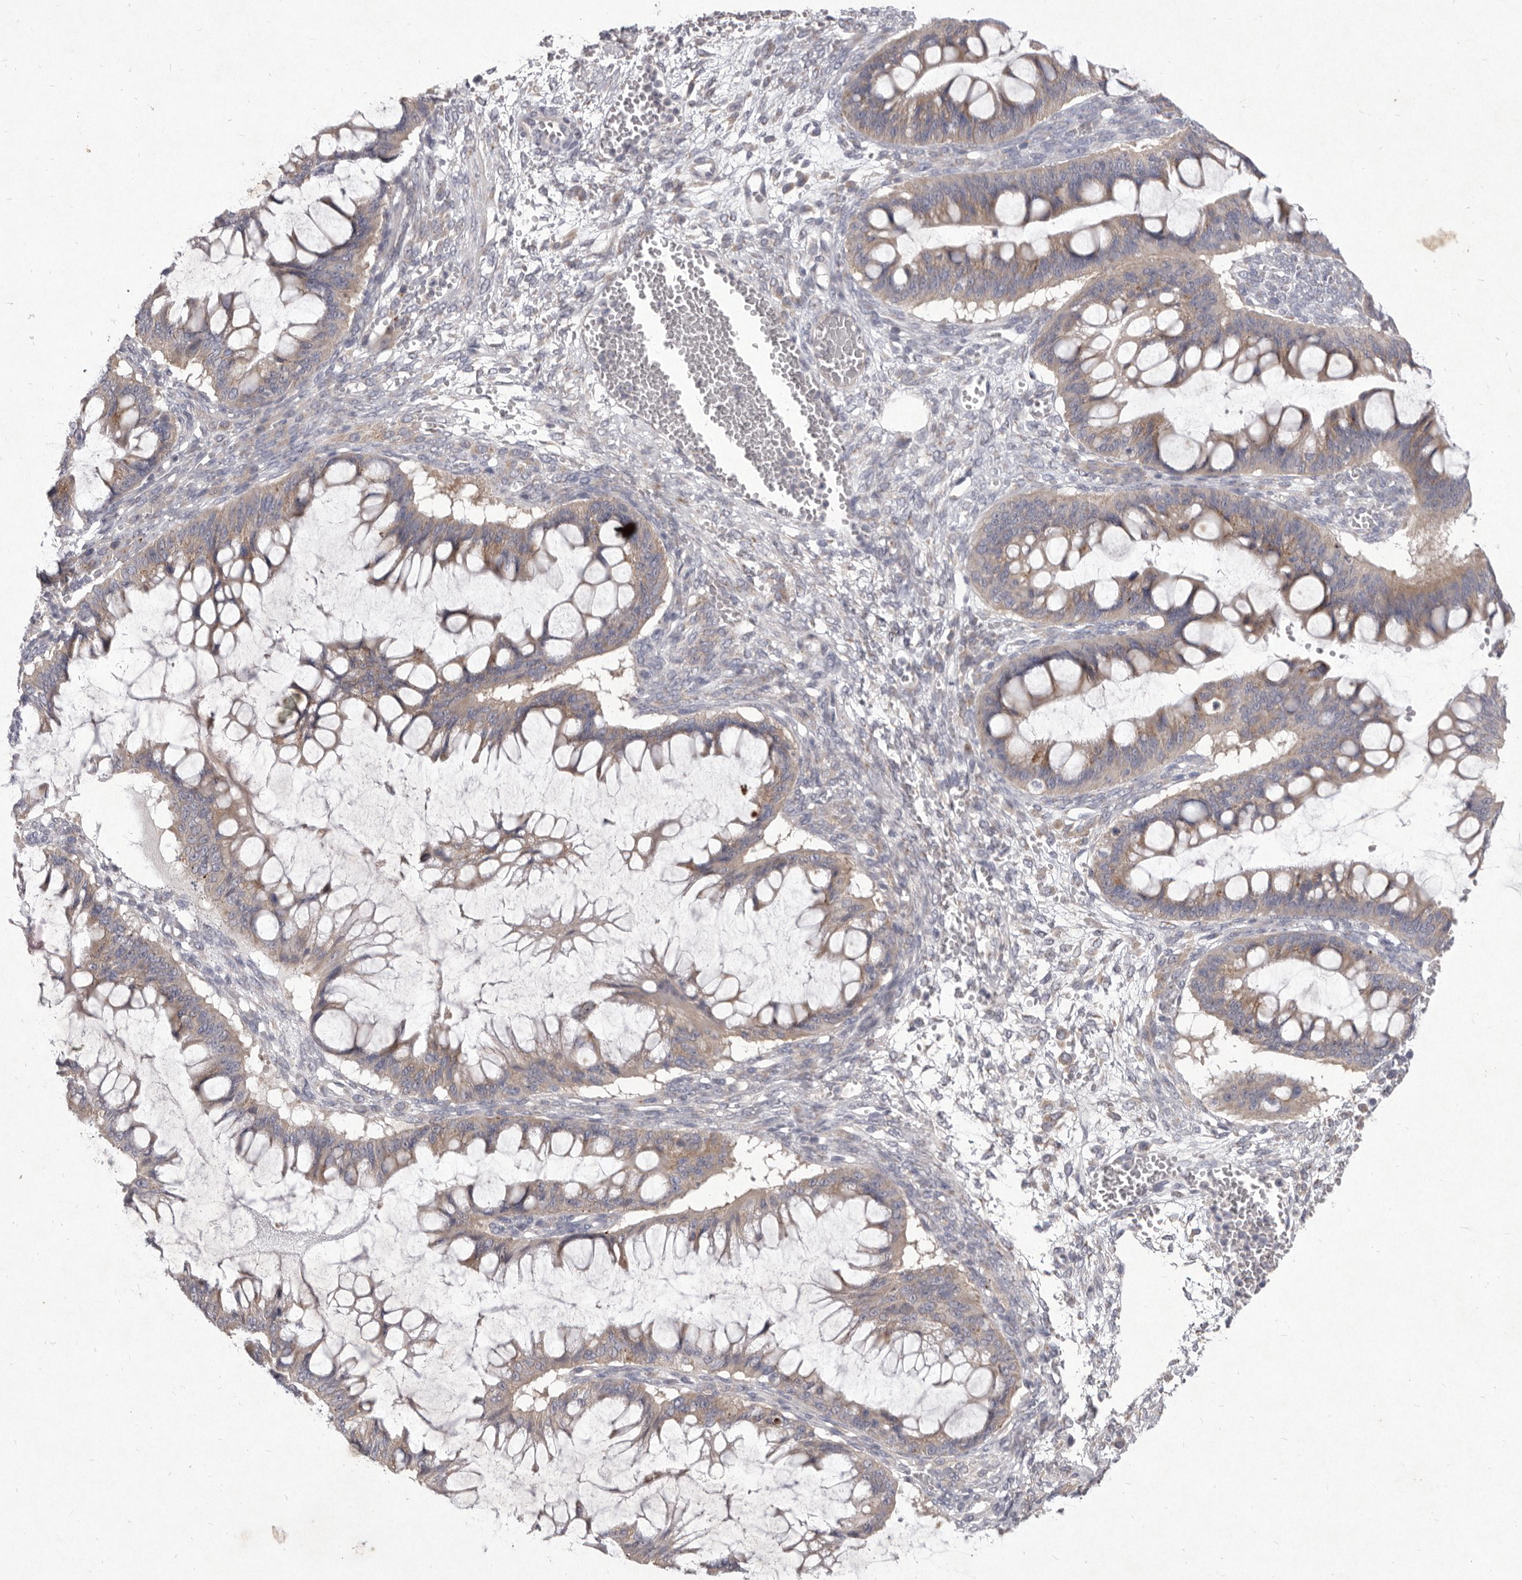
{"staining": {"intensity": "weak", "quantity": ">75%", "location": "cytoplasmic/membranous"}, "tissue": "ovarian cancer", "cell_type": "Tumor cells", "image_type": "cancer", "snomed": [{"axis": "morphology", "description": "Cystadenocarcinoma, mucinous, NOS"}, {"axis": "topography", "description": "Ovary"}], "caption": "Immunohistochemical staining of mucinous cystadenocarcinoma (ovarian) demonstrates low levels of weak cytoplasmic/membranous protein expression in approximately >75% of tumor cells.", "gene": "P2RX6", "patient": {"sex": "female", "age": 73}}